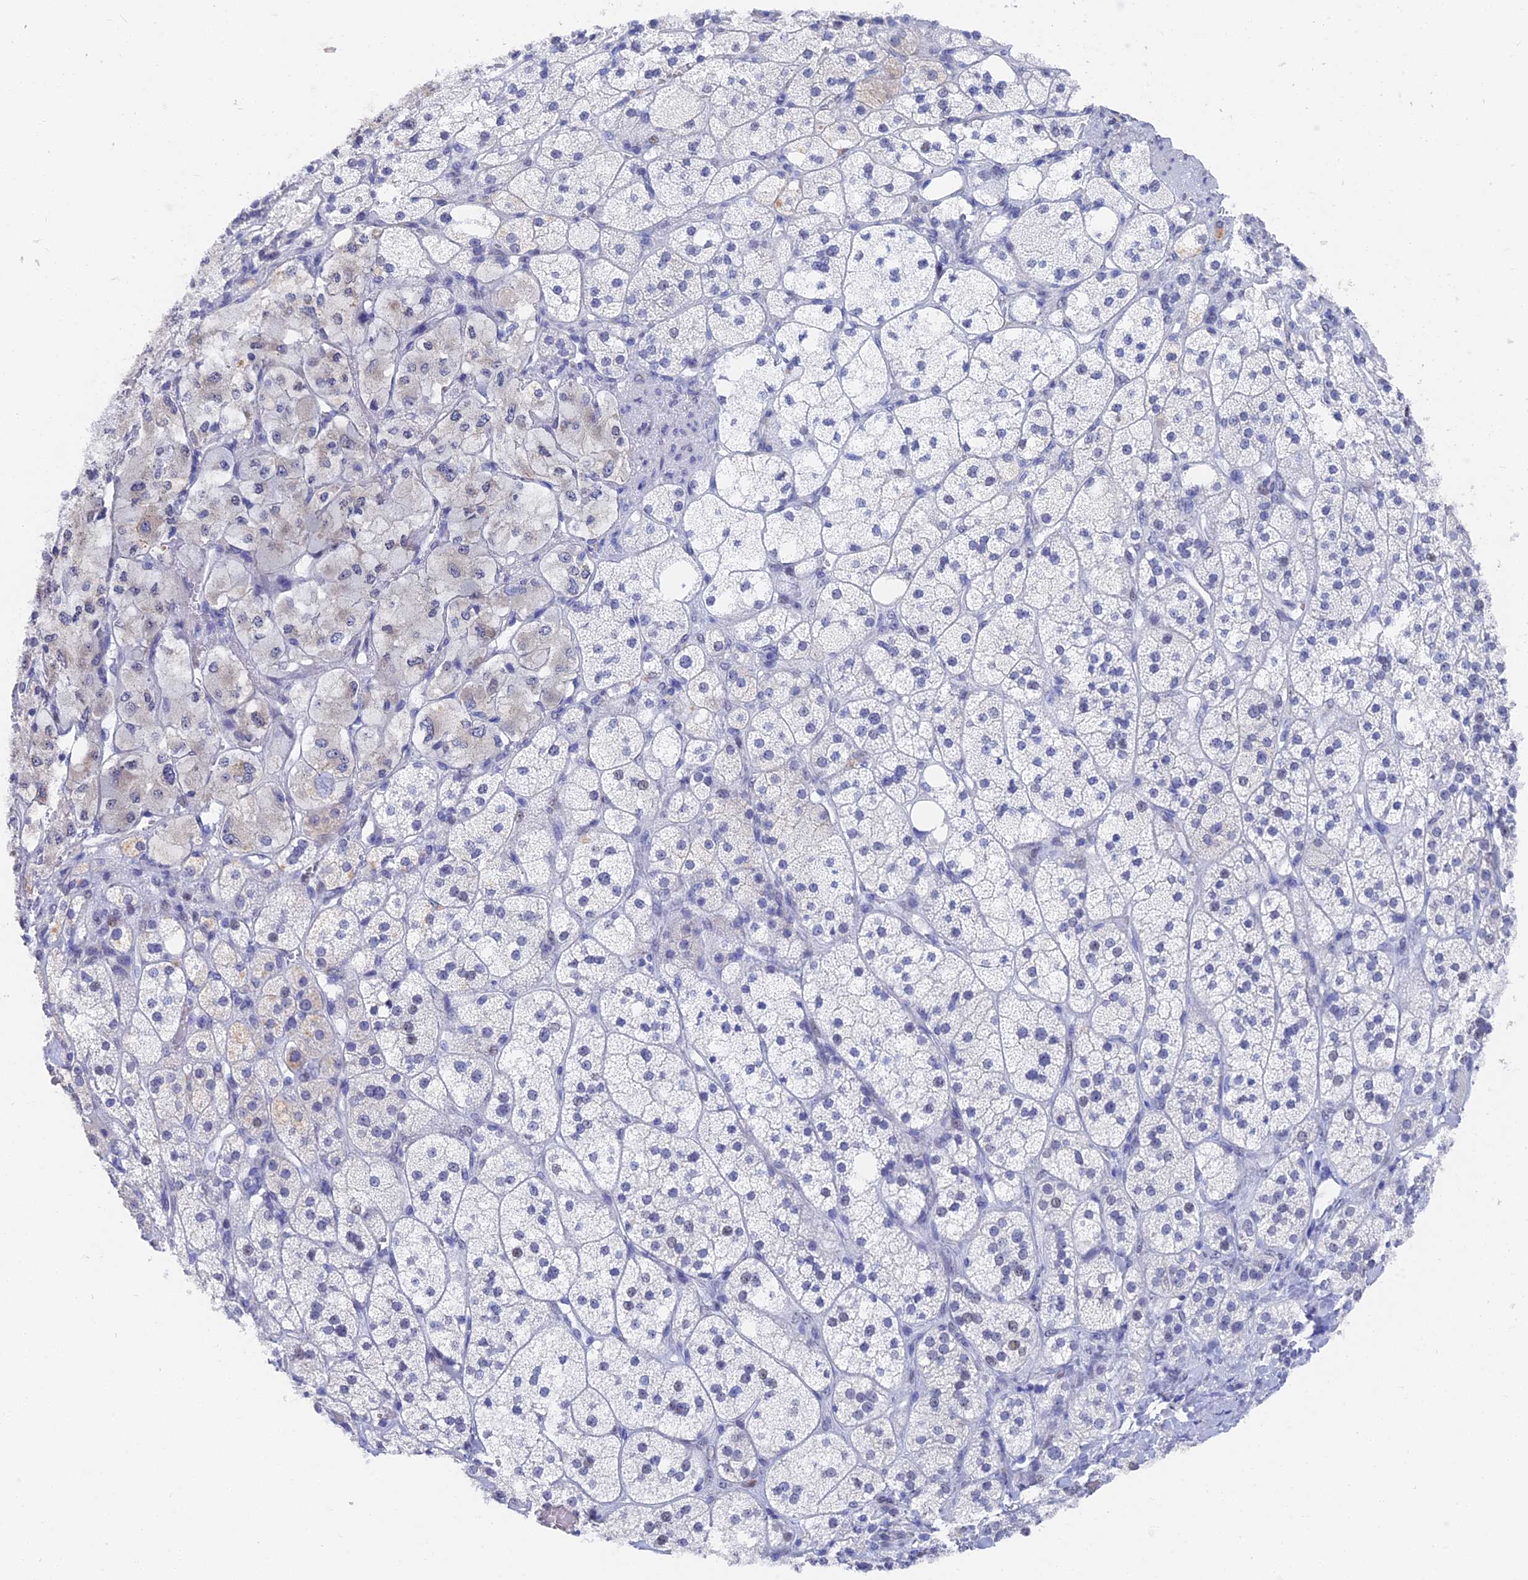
{"staining": {"intensity": "moderate", "quantity": "<25%", "location": "nuclear"}, "tissue": "adrenal gland", "cell_type": "Glandular cells", "image_type": "normal", "snomed": [{"axis": "morphology", "description": "Normal tissue, NOS"}, {"axis": "topography", "description": "Adrenal gland"}], "caption": "Immunohistochemistry micrograph of benign adrenal gland: human adrenal gland stained using immunohistochemistry (IHC) reveals low levels of moderate protein expression localized specifically in the nuclear of glandular cells, appearing as a nuclear brown color.", "gene": "VPS33B", "patient": {"sex": "male", "age": 61}}